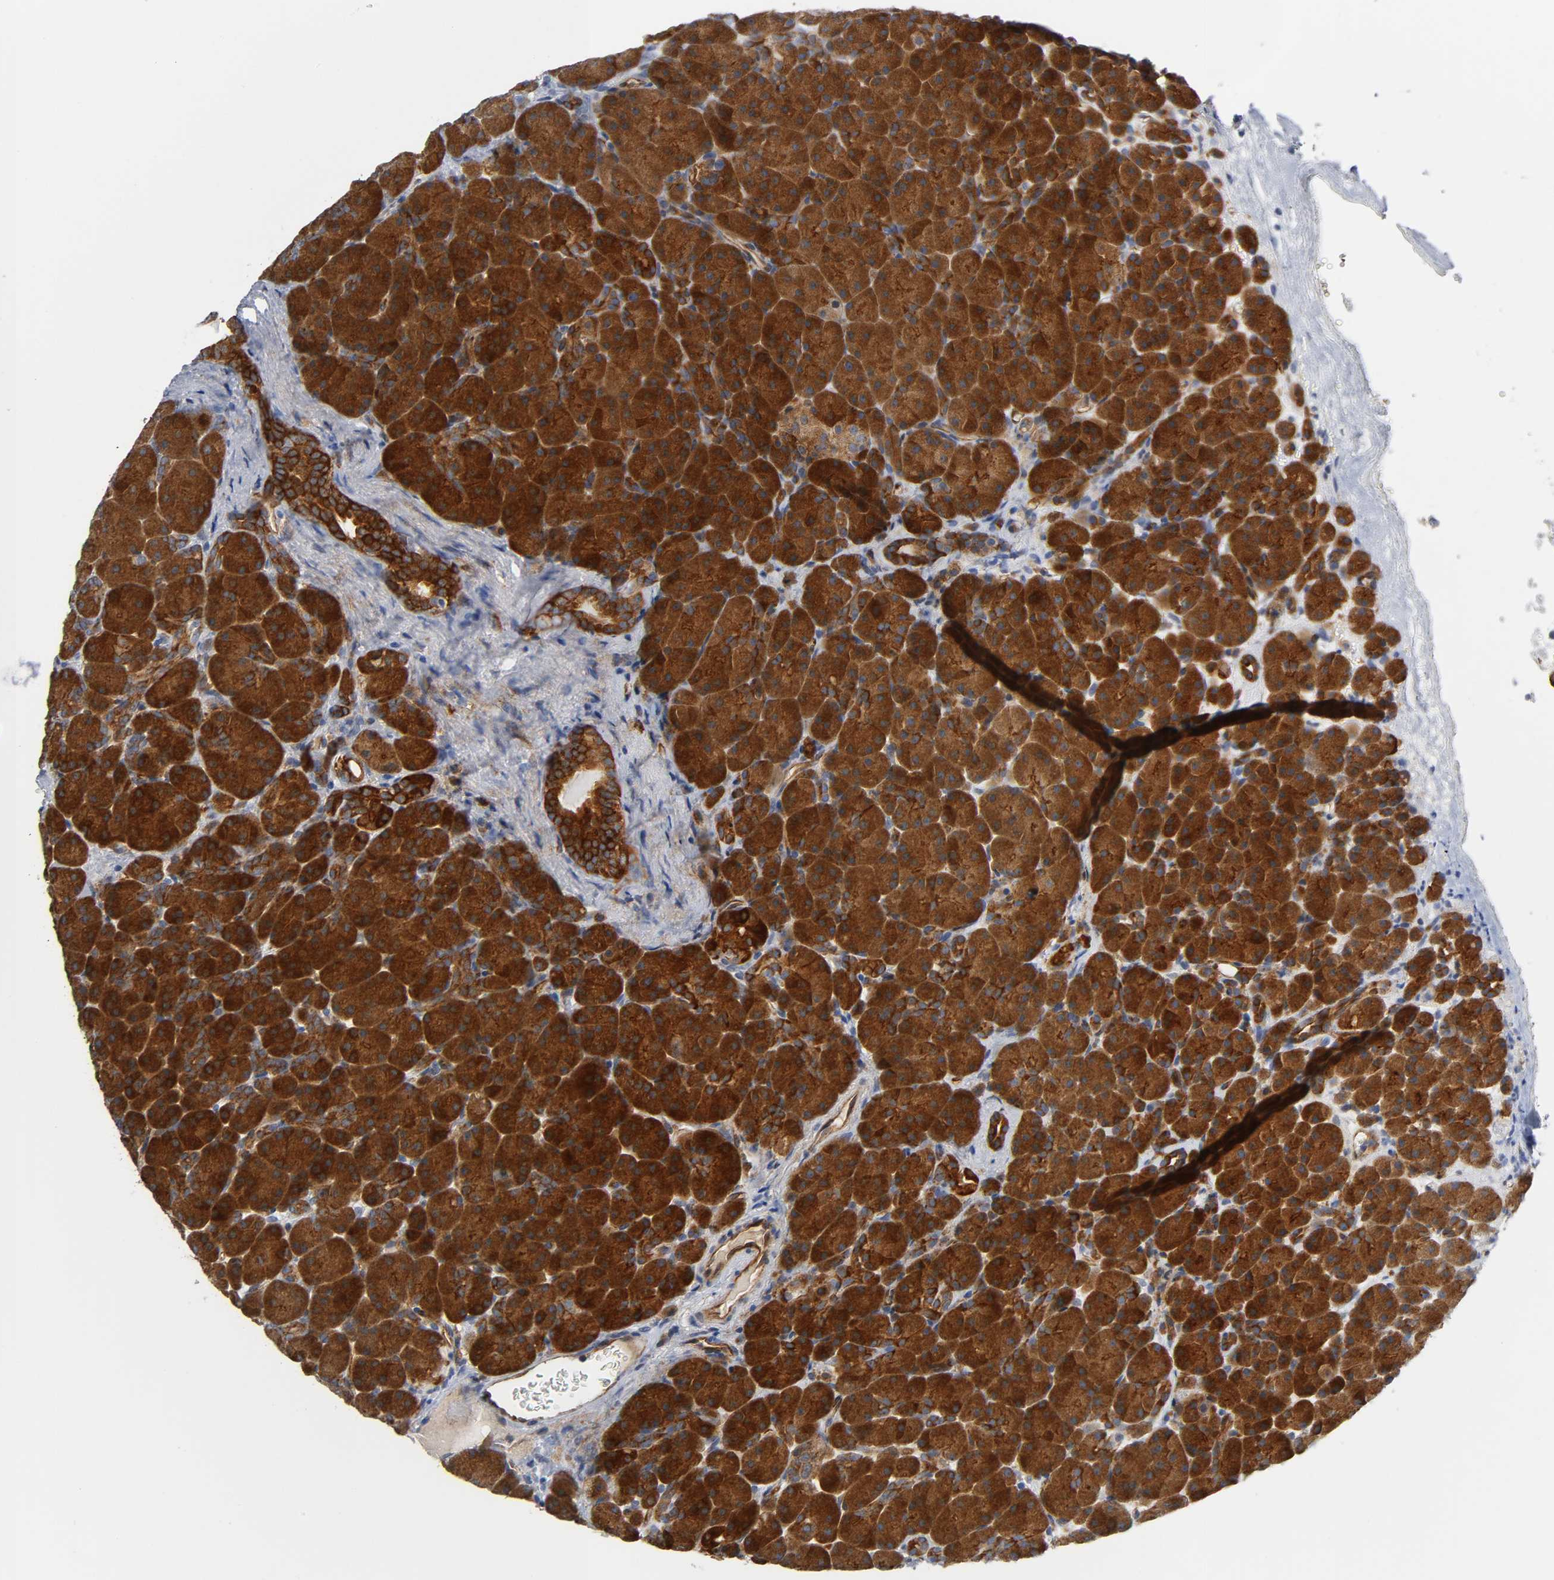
{"staining": {"intensity": "strong", "quantity": ">75%", "location": "cytoplasmic/membranous"}, "tissue": "pancreas", "cell_type": "Exocrine glandular cells", "image_type": "normal", "snomed": [{"axis": "morphology", "description": "Normal tissue, NOS"}, {"axis": "topography", "description": "Pancreas"}], "caption": "A photomicrograph of human pancreas stained for a protein displays strong cytoplasmic/membranous brown staining in exocrine glandular cells.", "gene": "CD2AP", "patient": {"sex": "male", "age": 66}}